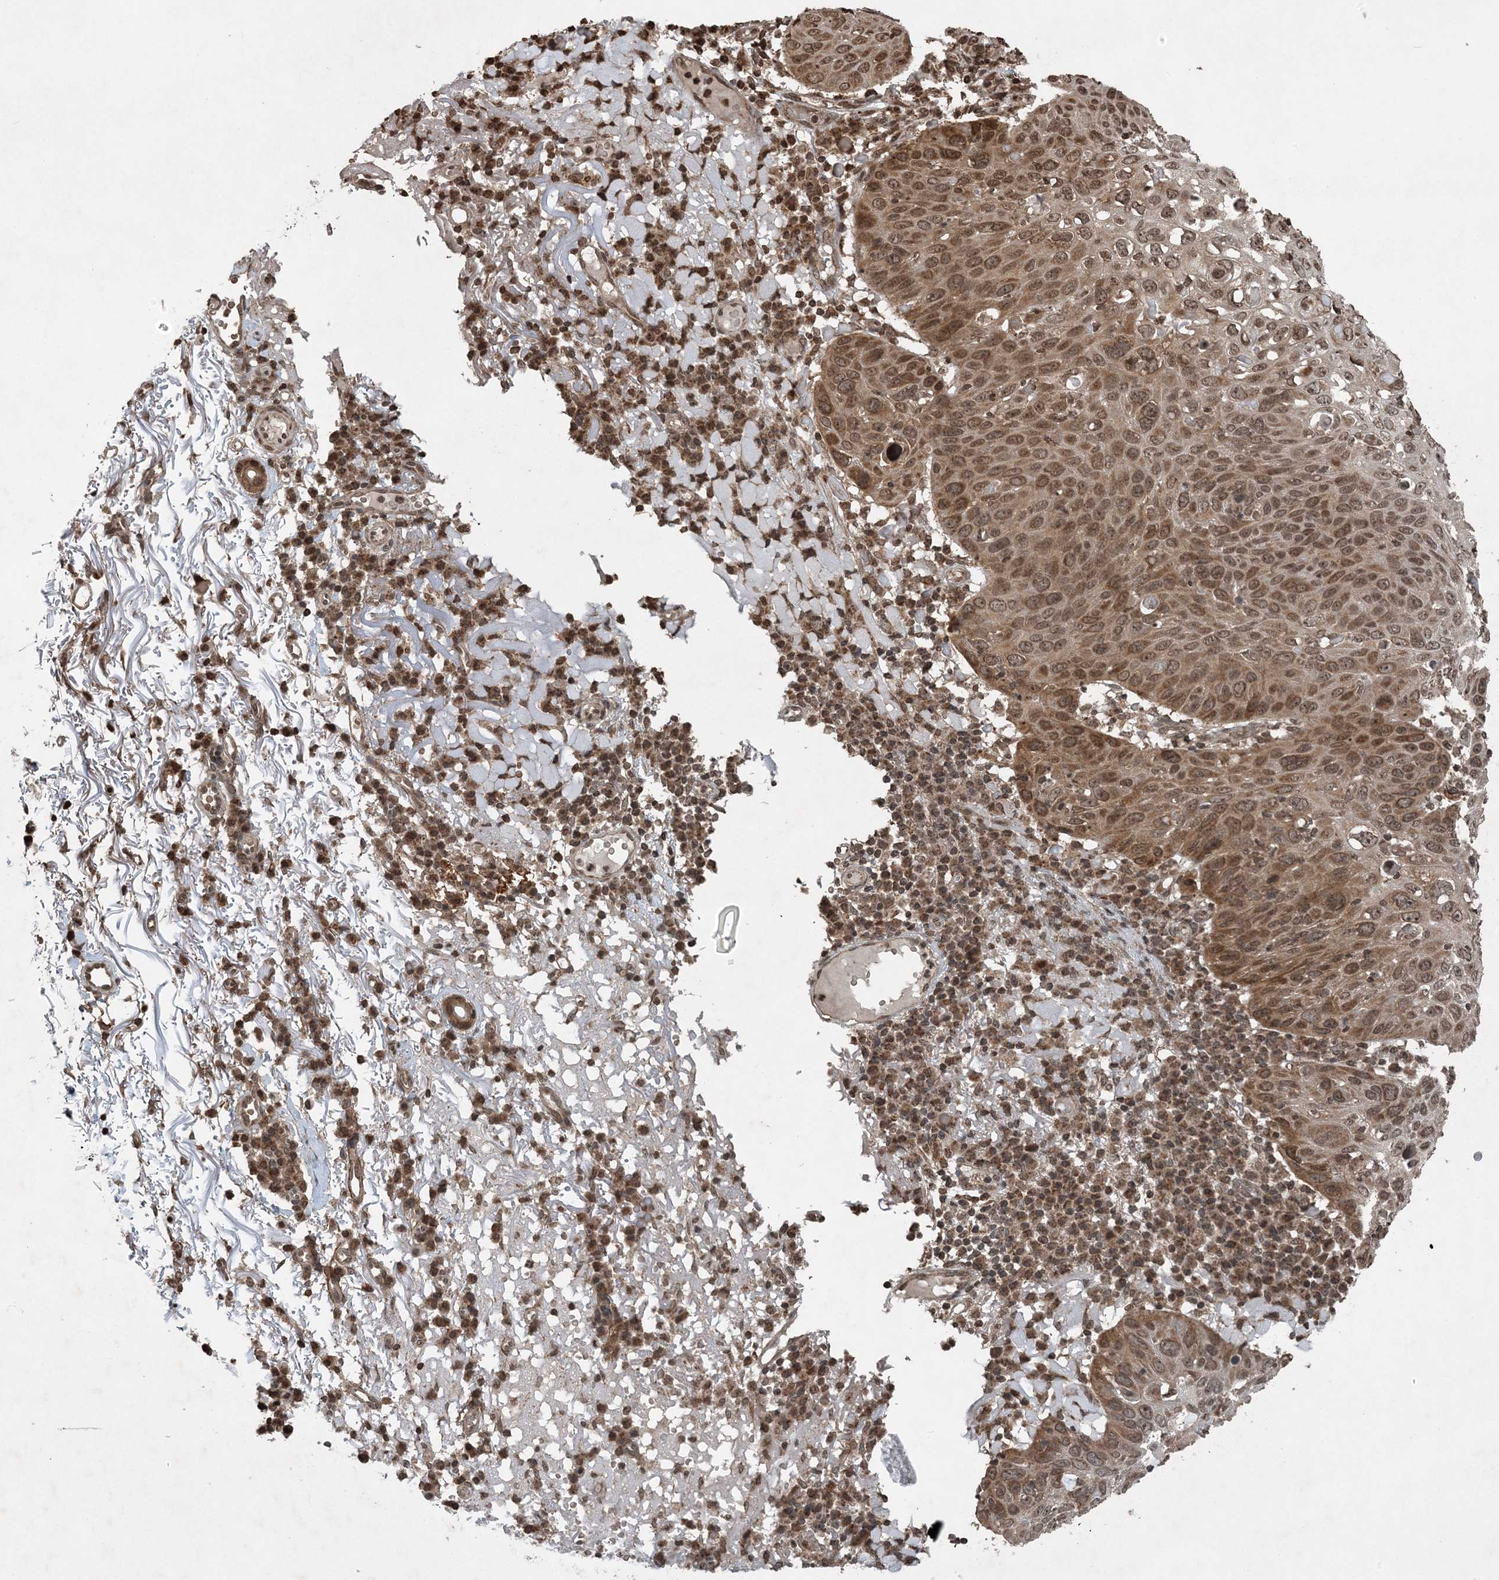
{"staining": {"intensity": "moderate", "quantity": ">75%", "location": "cytoplasmic/membranous,nuclear"}, "tissue": "skin cancer", "cell_type": "Tumor cells", "image_type": "cancer", "snomed": [{"axis": "morphology", "description": "Squamous cell carcinoma, NOS"}, {"axis": "topography", "description": "Skin"}], "caption": "Protein expression analysis of skin cancer reveals moderate cytoplasmic/membranous and nuclear expression in about >75% of tumor cells. (IHC, brightfield microscopy, high magnification).", "gene": "ZFAND2B", "patient": {"sex": "female", "age": 90}}